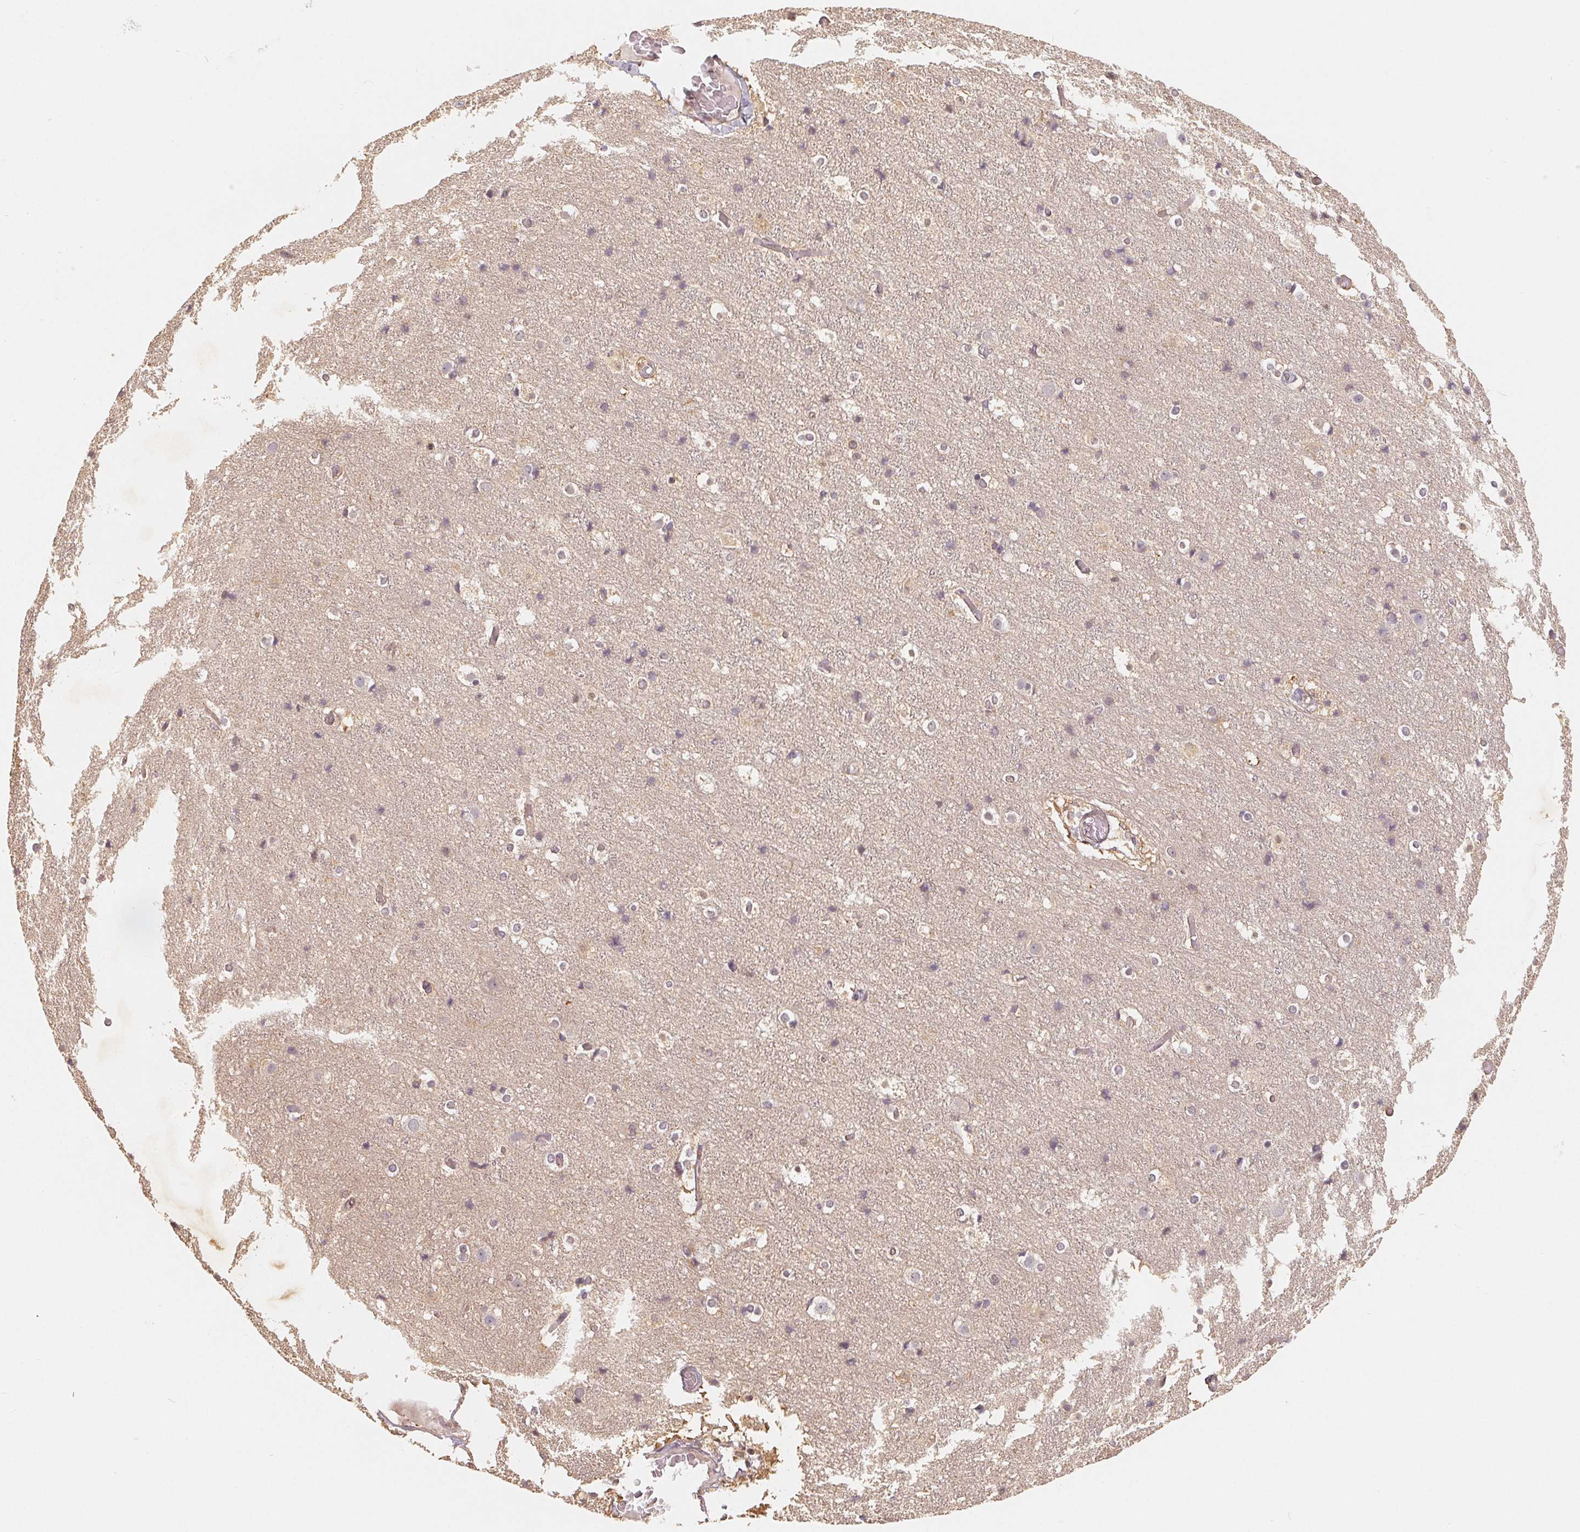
{"staining": {"intensity": "weak", "quantity": "25%-75%", "location": "nuclear"}, "tissue": "cerebral cortex", "cell_type": "Endothelial cells", "image_type": "normal", "snomed": [{"axis": "morphology", "description": "Normal tissue, NOS"}, {"axis": "topography", "description": "Cerebral cortex"}], "caption": "High-power microscopy captured an IHC micrograph of benign cerebral cortex, revealing weak nuclear expression in about 25%-75% of endothelial cells. (Brightfield microscopy of DAB IHC at high magnification).", "gene": "GUSB", "patient": {"sex": "female", "age": 52}}